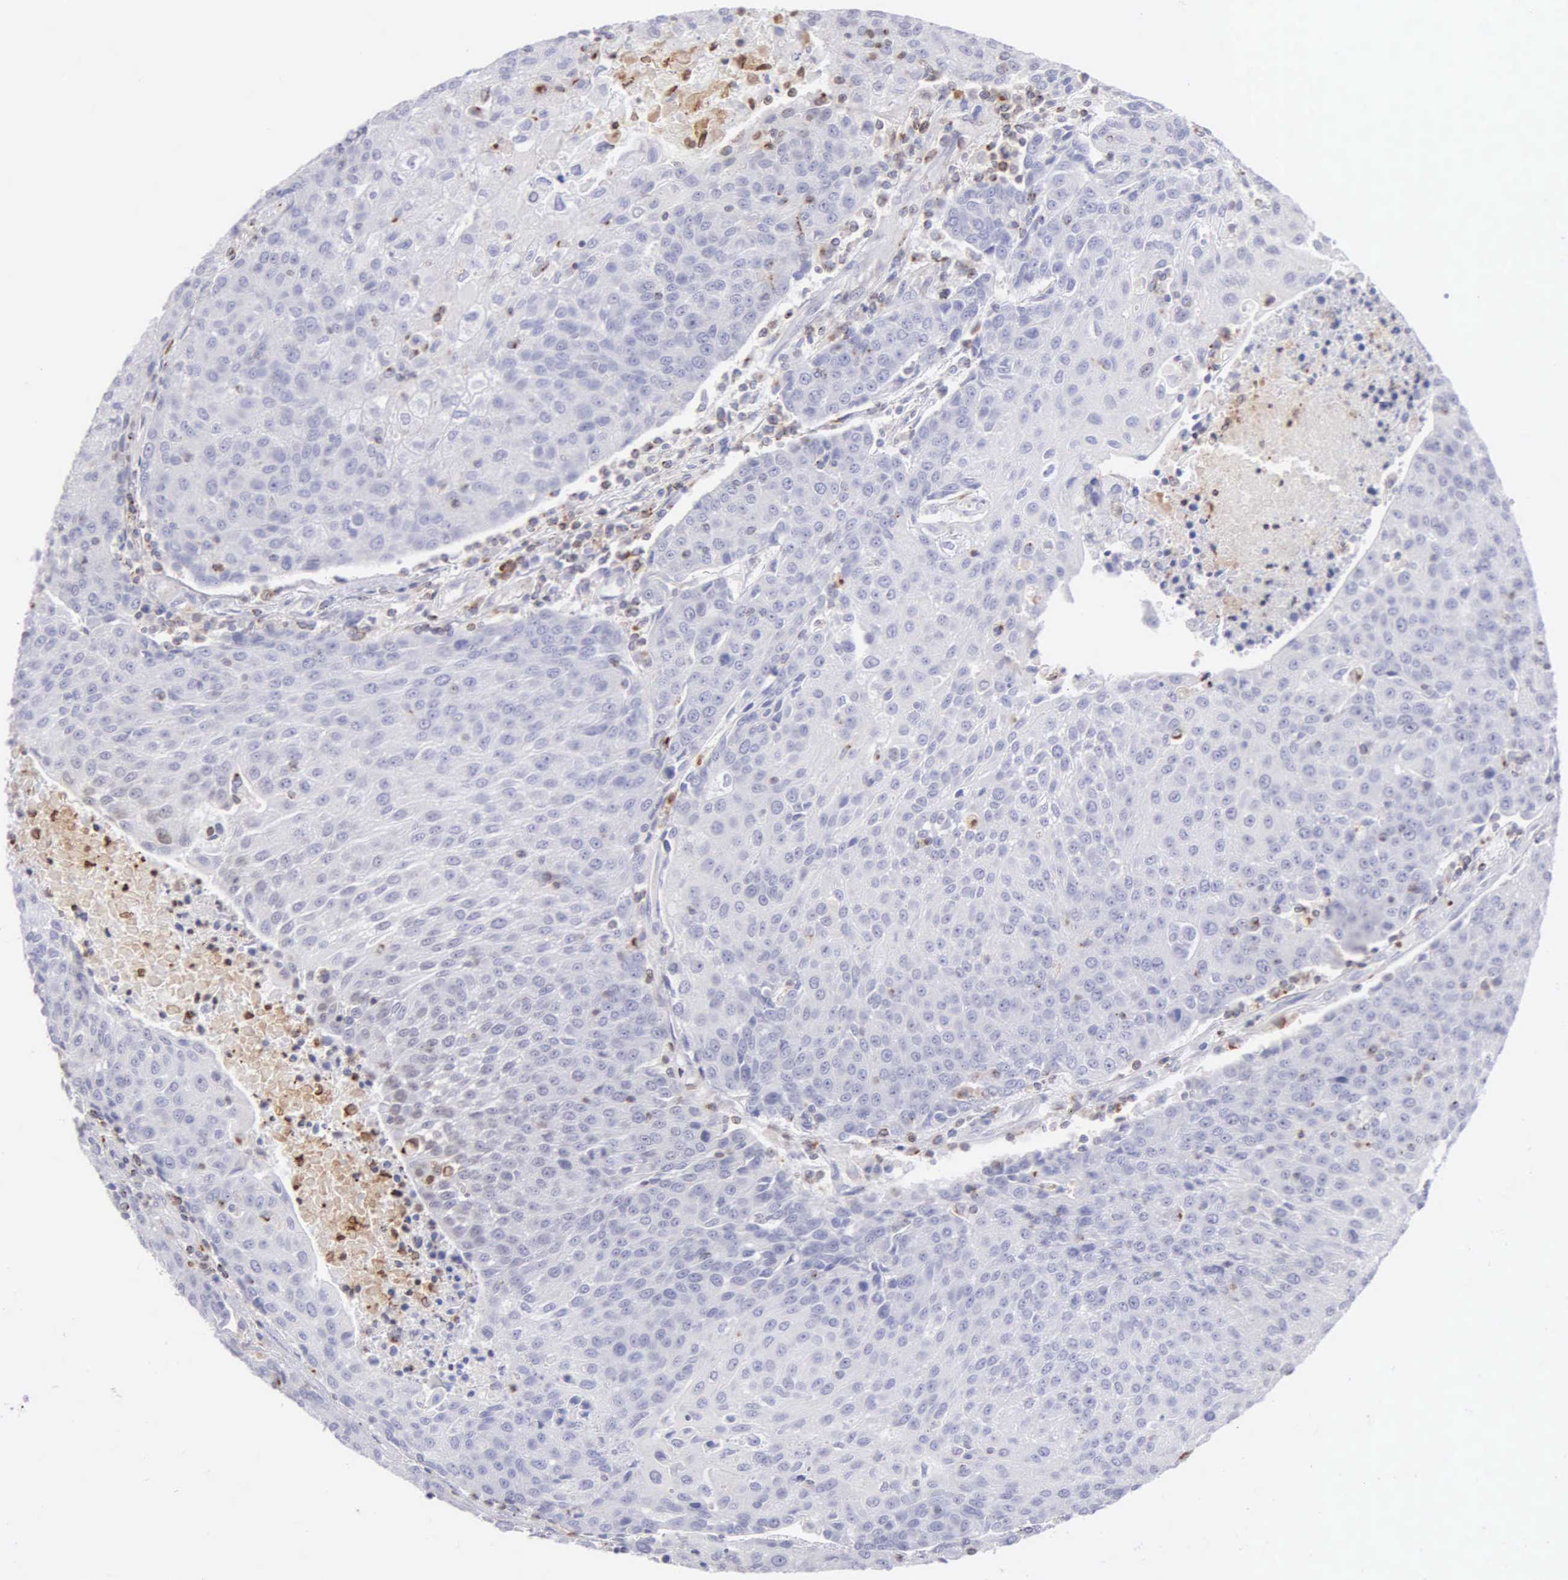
{"staining": {"intensity": "negative", "quantity": "none", "location": "none"}, "tissue": "urothelial cancer", "cell_type": "Tumor cells", "image_type": "cancer", "snomed": [{"axis": "morphology", "description": "Urothelial carcinoma, High grade"}, {"axis": "topography", "description": "Urinary bladder"}], "caption": "An image of human high-grade urothelial carcinoma is negative for staining in tumor cells.", "gene": "SRGN", "patient": {"sex": "female", "age": 85}}